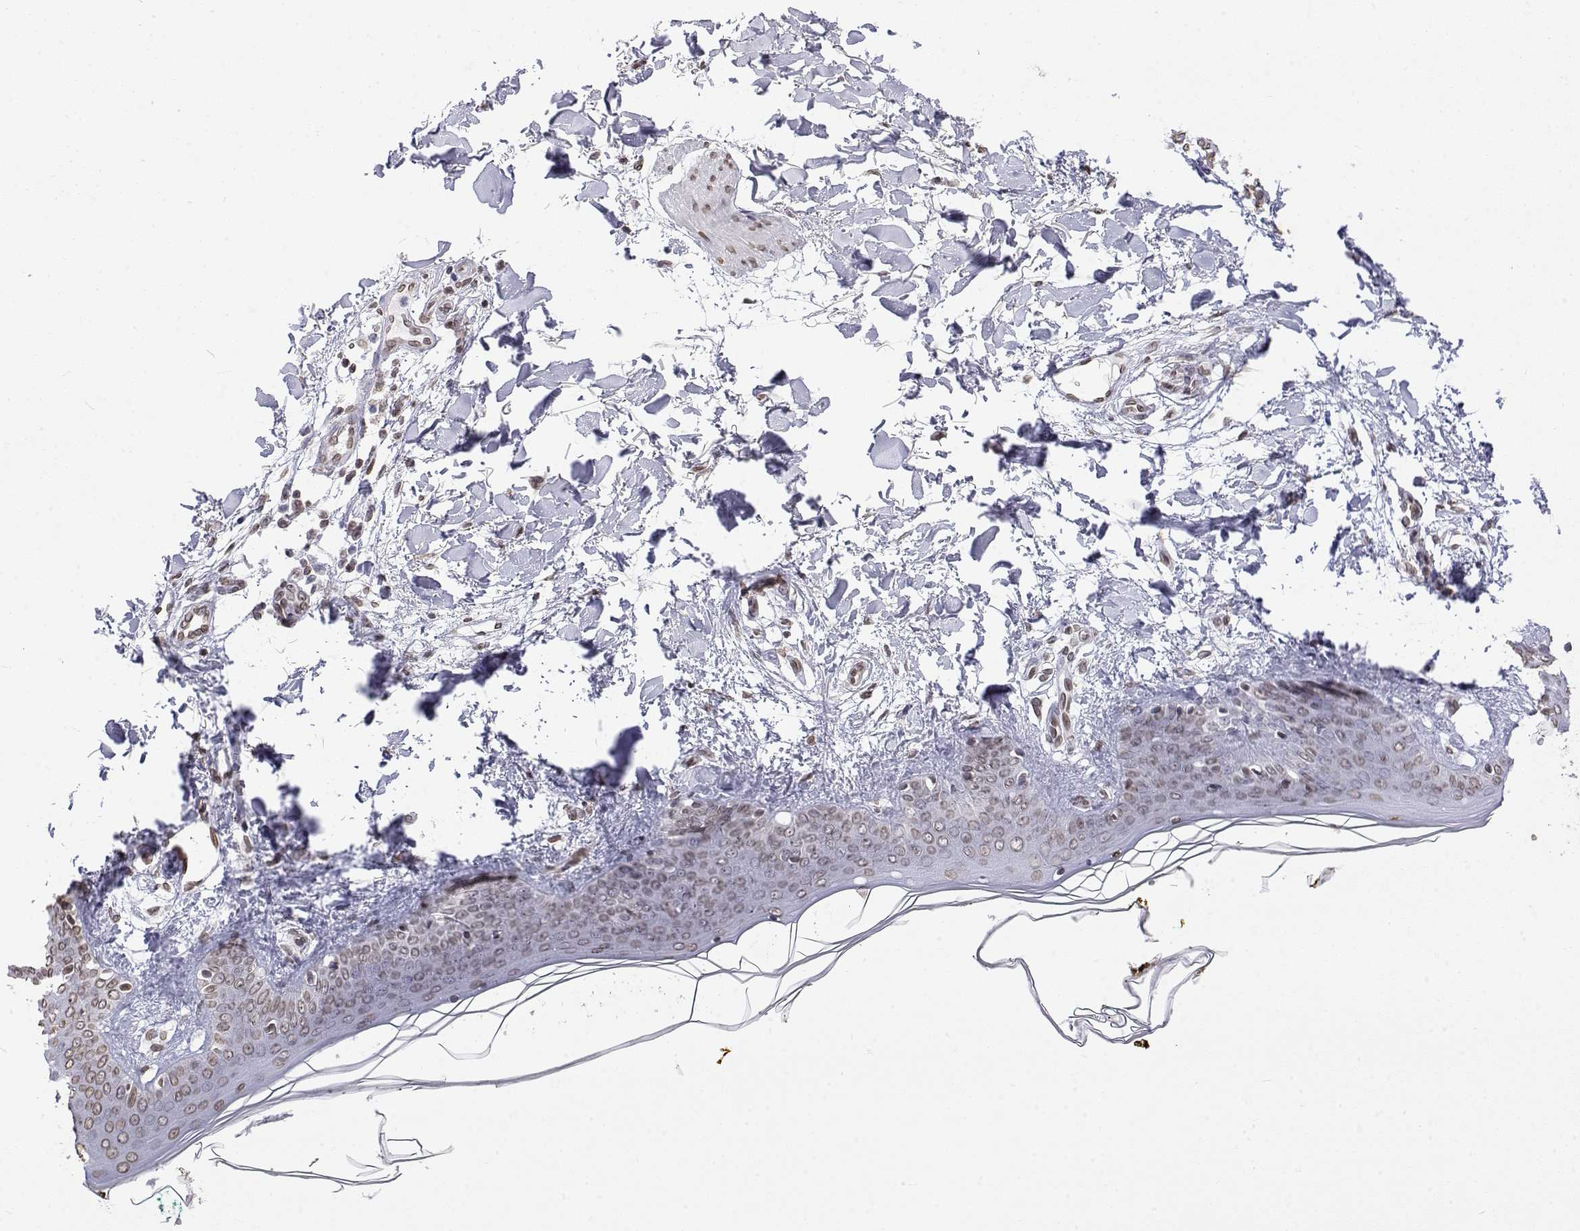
{"staining": {"intensity": "weak", "quantity": "<25%", "location": "nuclear"}, "tissue": "skin", "cell_type": "Fibroblasts", "image_type": "normal", "snomed": [{"axis": "morphology", "description": "Normal tissue, NOS"}, {"axis": "topography", "description": "Skin"}], "caption": "A high-resolution image shows IHC staining of normal skin, which displays no significant staining in fibroblasts.", "gene": "ZNF532", "patient": {"sex": "female", "age": 34}}